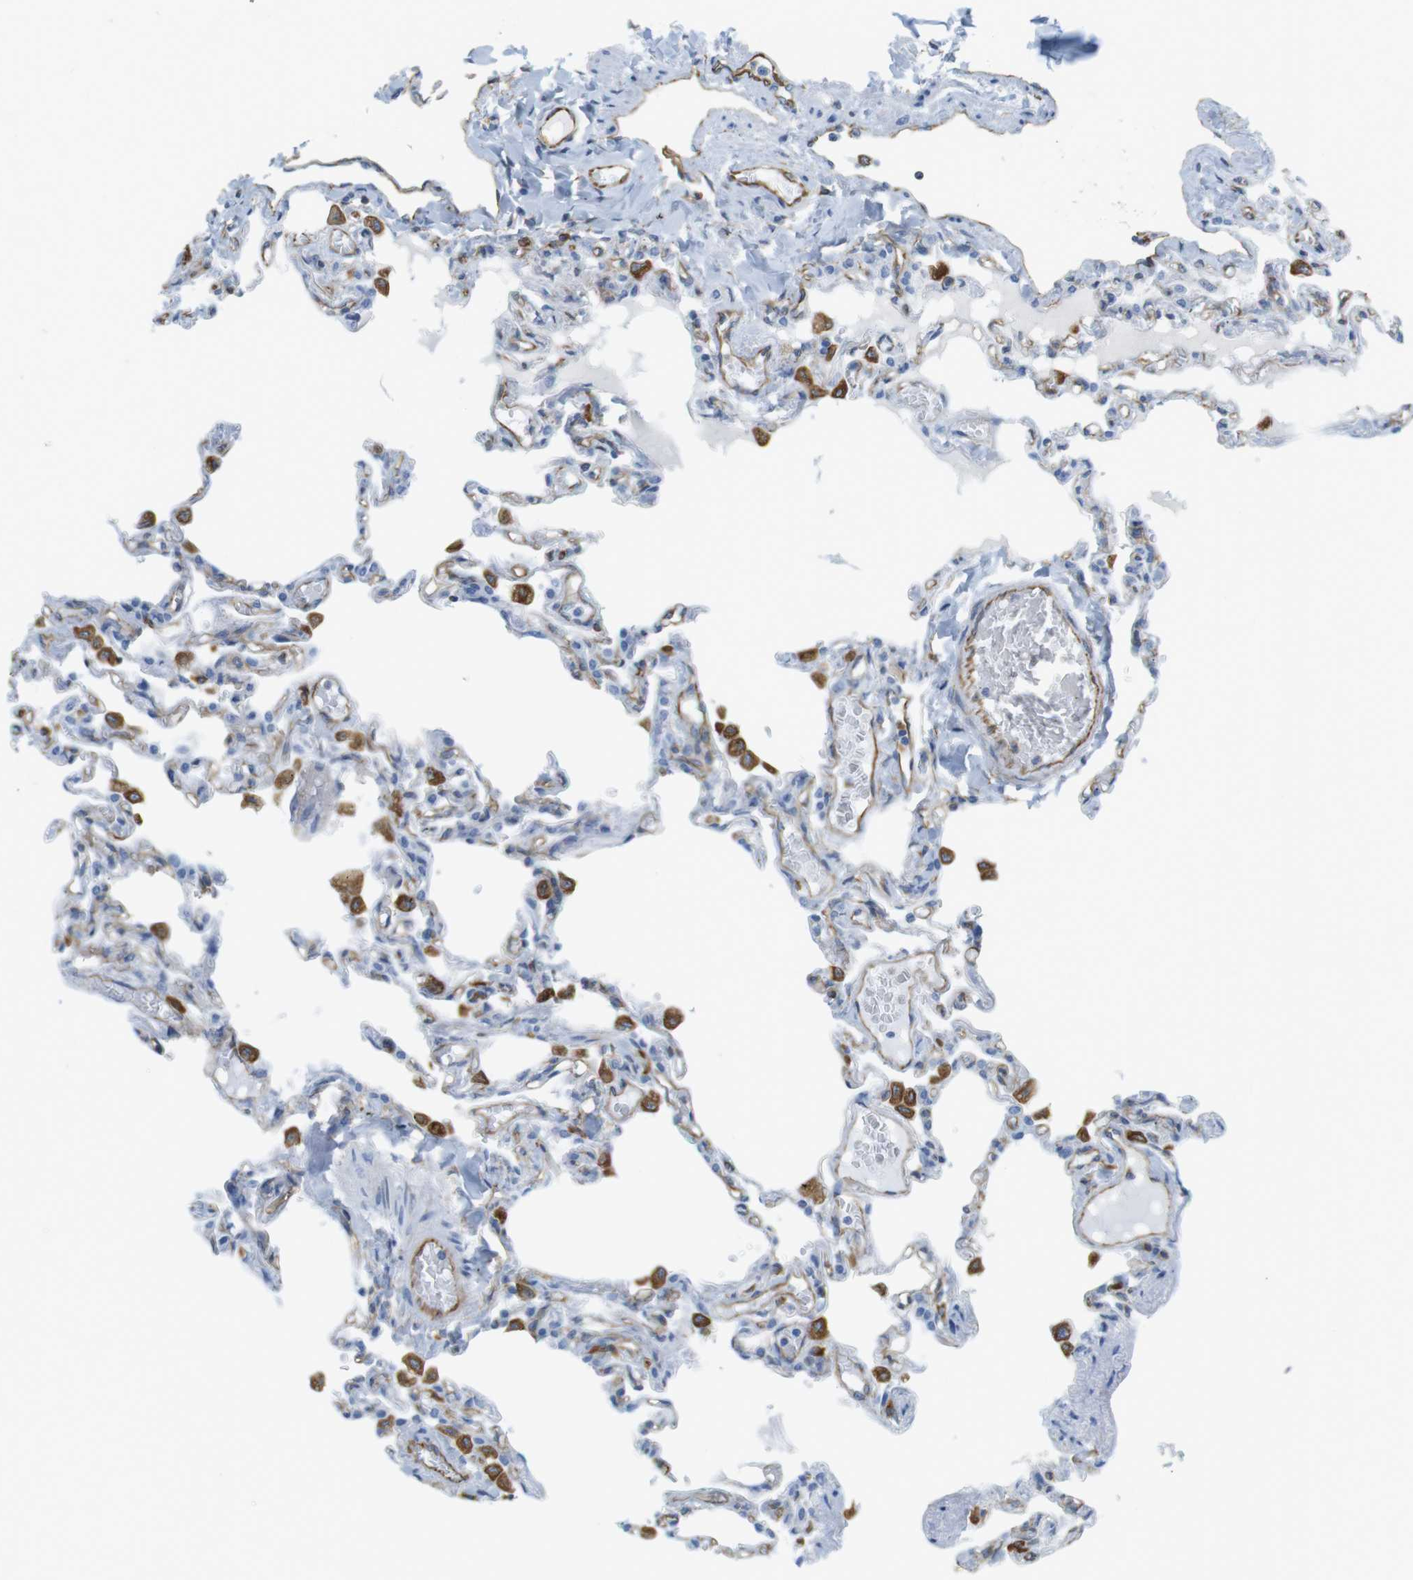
{"staining": {"intensity": "weak", "quantity": "<25%", "location": "cytoplasmic/membranous"}, "tissue": "lung", "cell_type": "Alveolar cells", "image_type": "normal", "snomed": [{"axis": "morphology", "description": "Normal tissue, NOS"}, {"axis": "topography", "description": "Lung"}], "caption": "The micrograph exhibits no significant positivity in alveolar cells of lung. (IHC, brightfield microscopy, high magnification).", "gene": "MS4A10", "patient": {"sex": "male", "age": 21}}